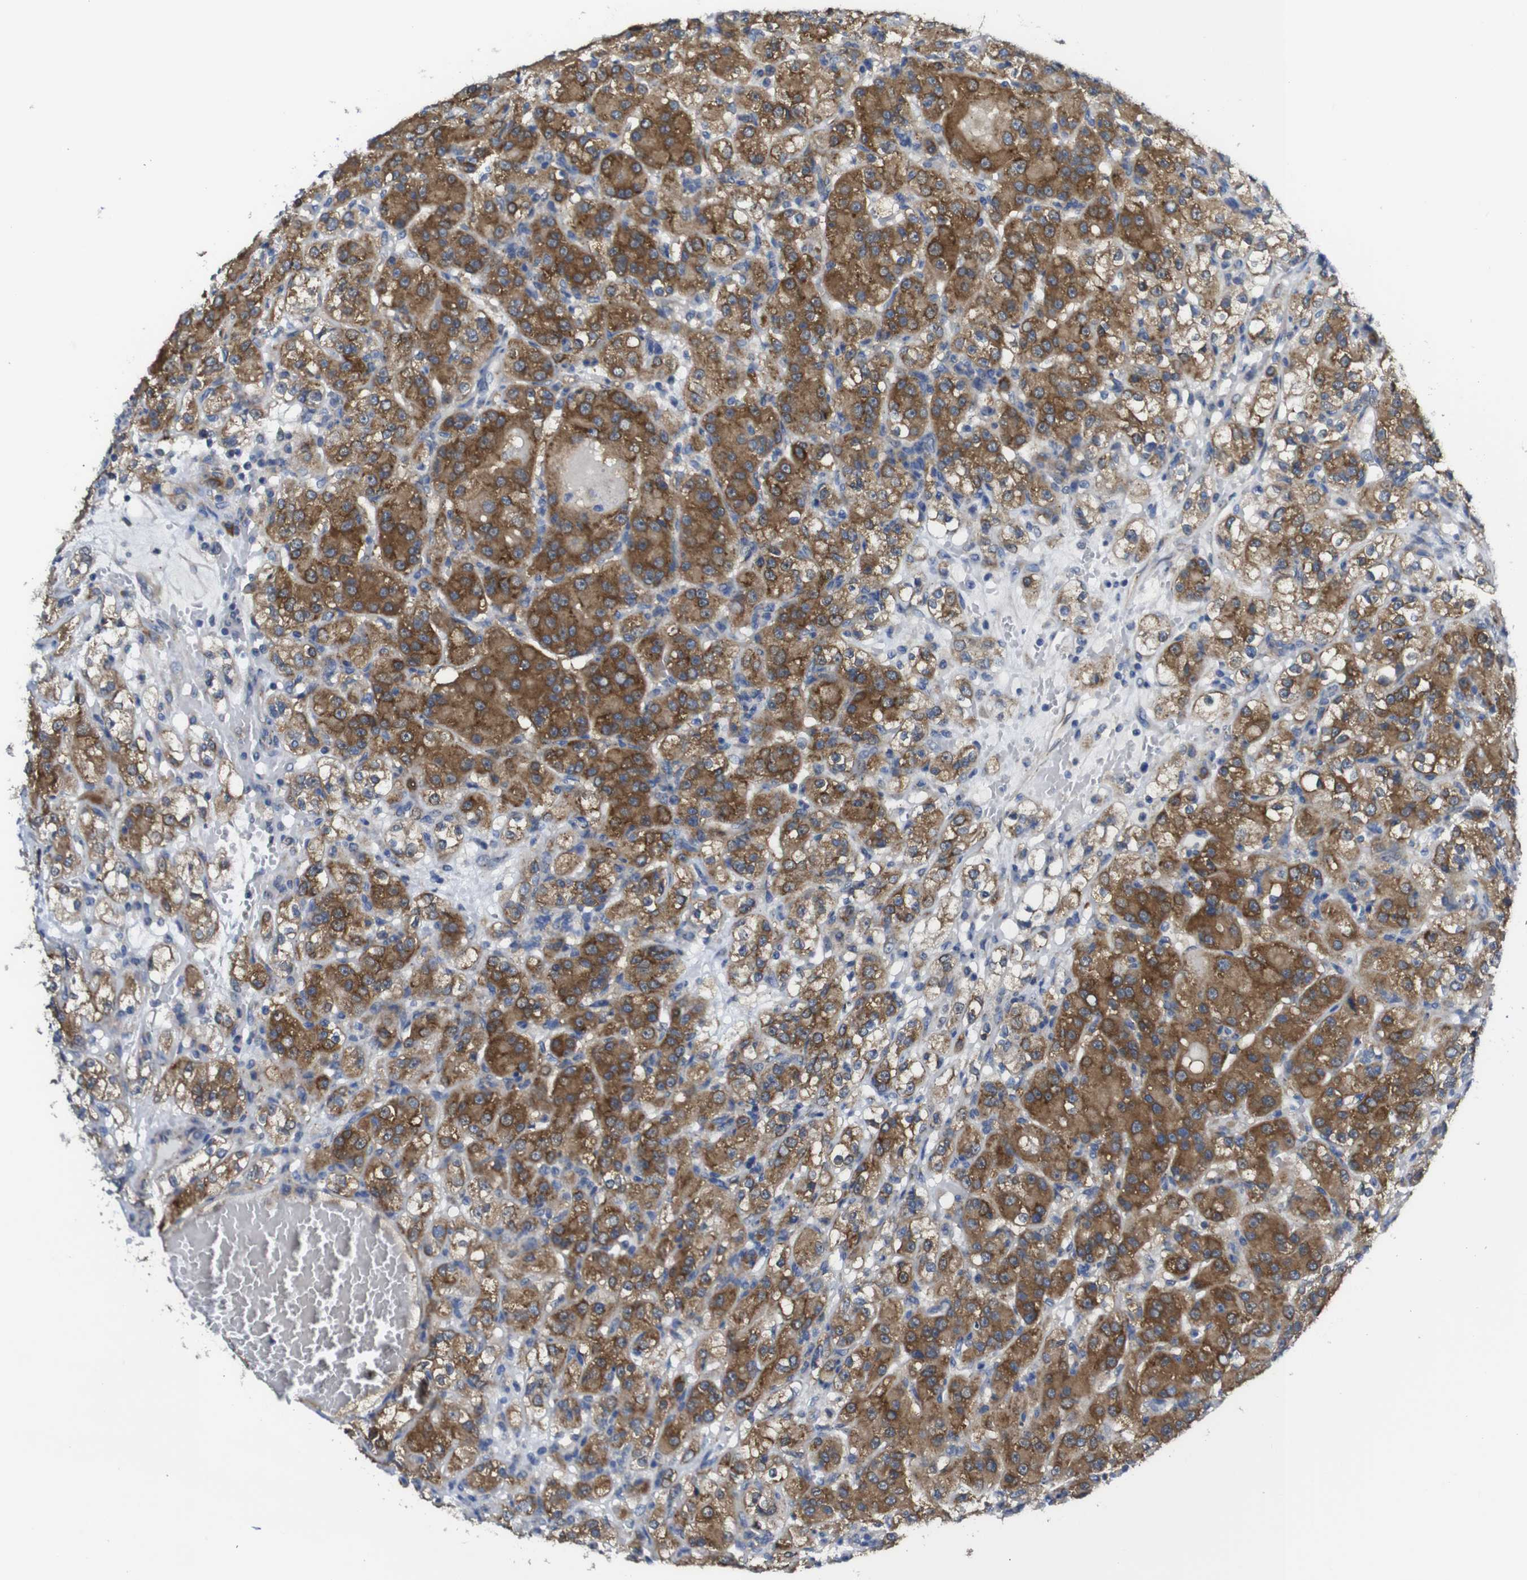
{"staining": {"intensity": "moderate", "quantity": ">75%", "location": "cytoplasmic/membranous"}, "tissue": "renal cancer", "cell_type": "Tumor cells", "image_type": "cancer", "snomed": [{"axis": "morphology", "description": "Normal tissue, NOS"}, {"axis": "morphology", "description": "Adenocarcinoma, NOS"}, {"axis": "topography", "description": "Kidney"}], "caption": "Immunohistochemistry image of neoplastic tissue: renal cancer (adenocarcinoma) stained using immunohistochemistry (IHC) shows medium levels of moderate protein expression localized specifically in the cytoplasmic/membranous of tumor cells, appearing as a cytoplasmic/membranous brown color.", "gene": "DDRGK1", "patient": {"sex": "male", "age": 61}}